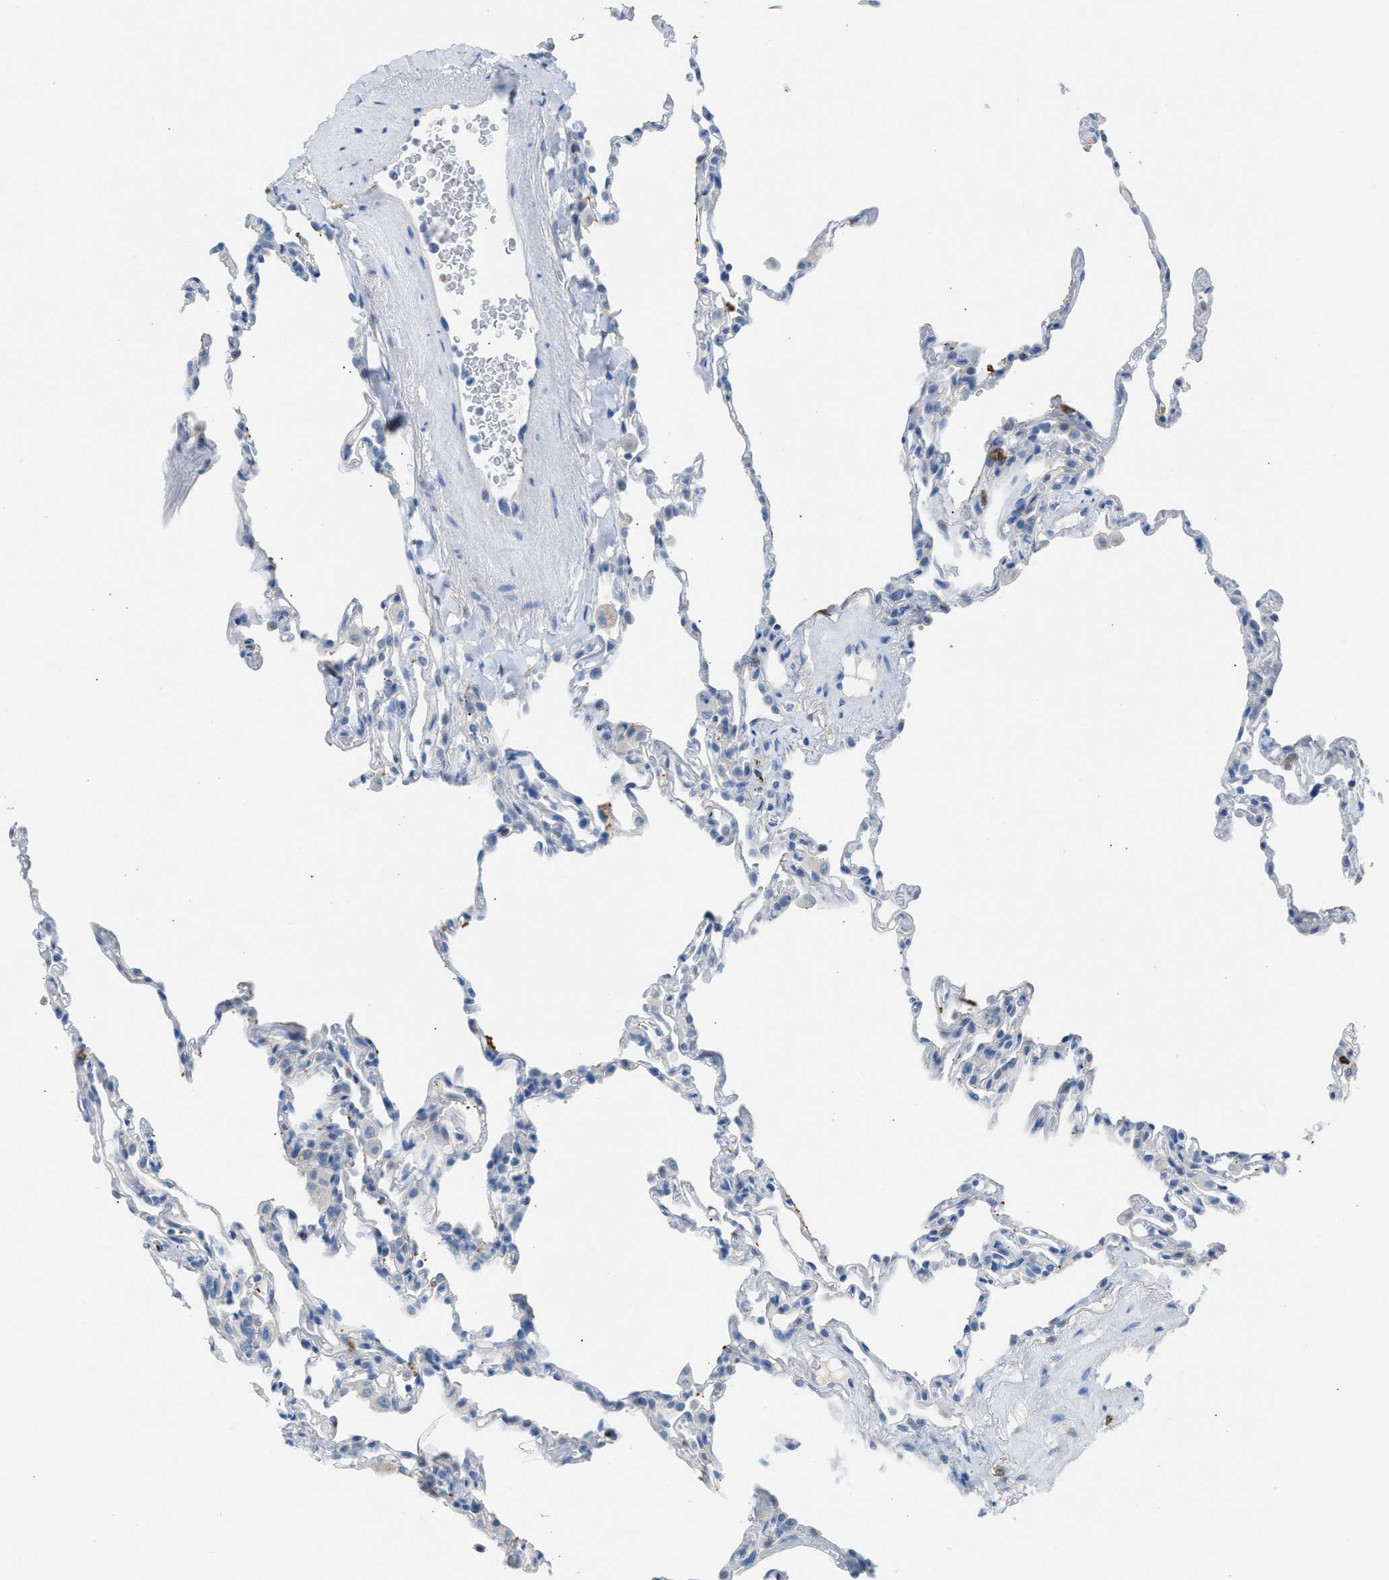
{"staining": {"intensity": "negative", "quantity": "none", "location": "none"}, "tissue": "lung", "cell_type": "Alveolar cells", "image_type": "normal", "snomed": [{"axis": "morphology", "description": "Normal tissue, NOS"}, {"axis": "topography", "description": "Lung"}], "caption": "Immunohistochemical staining of benign lung reveals no significant expression in alveolar cells.", "gene": "CLEC10A", "patient": {"sex": "male", "age": 59}}